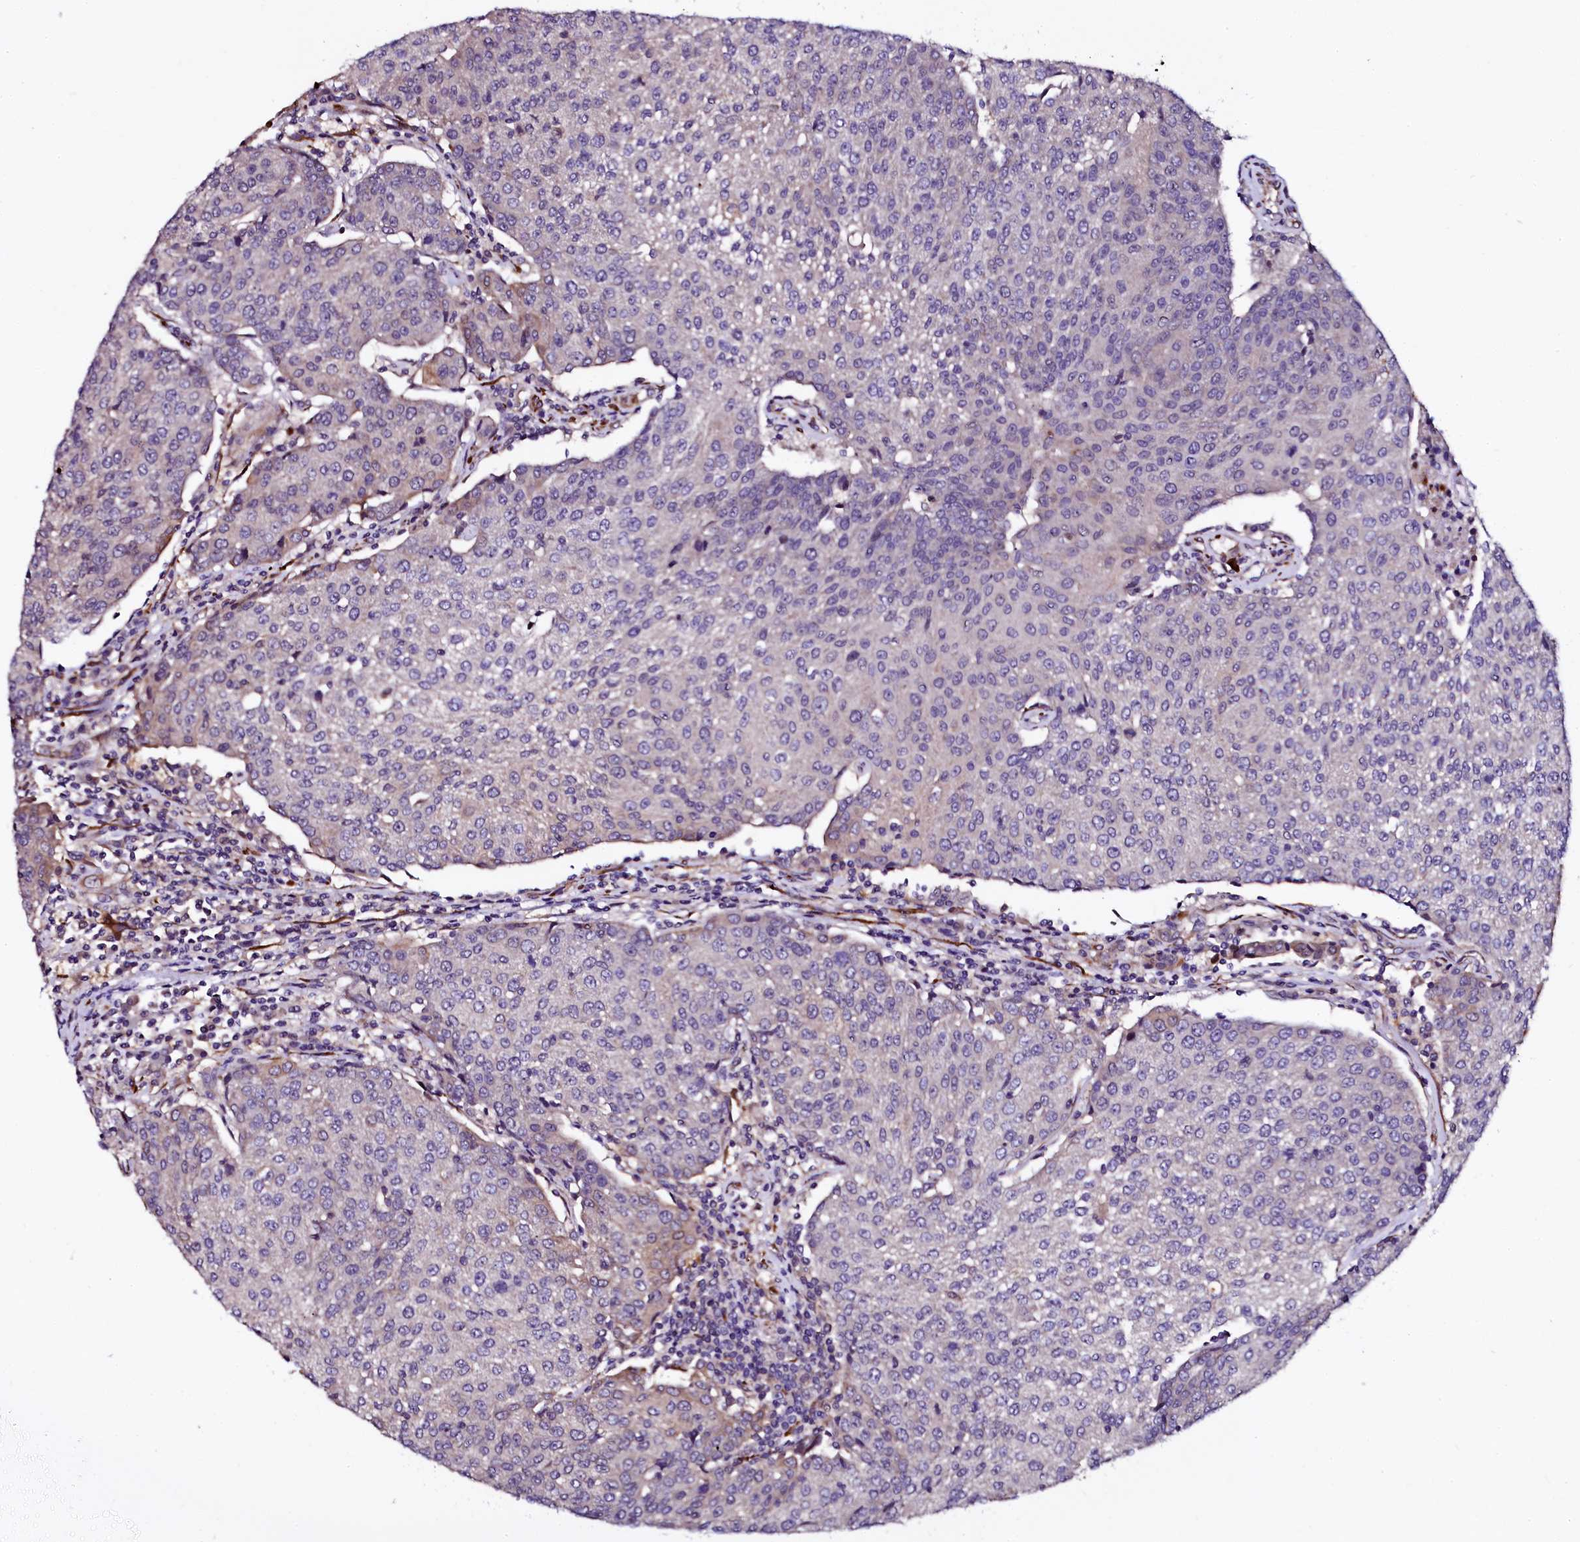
{"staining": {"intensity": "negative", "quantity": "none", "location": "none"}, "tissue": "urothelial cancer", "cell_type": "Tumor cells", "image_type": "cancer", "snomed": [{"axis": "morphology", "description": "Urothelial carcinoma, High grade"}, {"axis": "topography", "description": "Urinary bladder"}], "caption": "Tumor cells show no significant protein expression in high-grade urothelial carcinoma.", "gene": "N4BP1", "patient": {"sex": "female", "age": 85}}